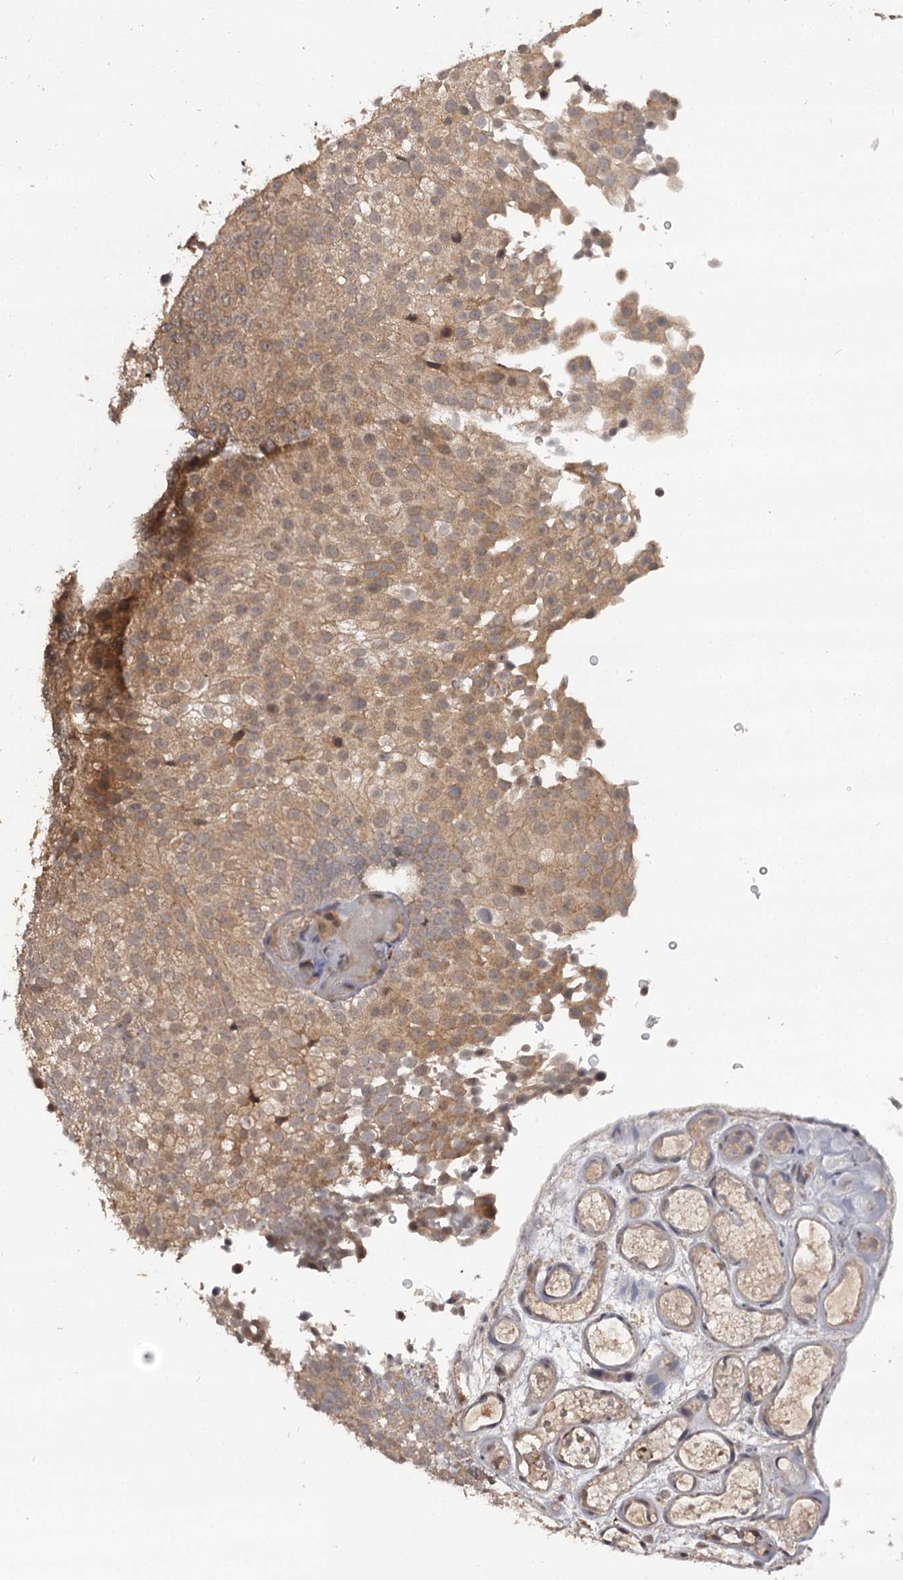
{"staining": {"intensity": "moderate", "quantity": ">75%", "location": "cytoplasmic/membranous"}, "tissue": "urothelial cancer", "cell_type": "Tumor cells", "image_type": "cancer", "snomed": [{"axis": "morphology", "description": "Urothelial carcinoma, Low grade"}, {"axis": "topography", "description": "Urinary bladder"}], "caption": "The immunohistochemical stain highlights moderate cytoplasmic/membranous expression in tumor cells of urothelial carcinoma (low-grade) tissue.", "gene": "TTC12", "patient": {"sex": "male", "age": 78}}